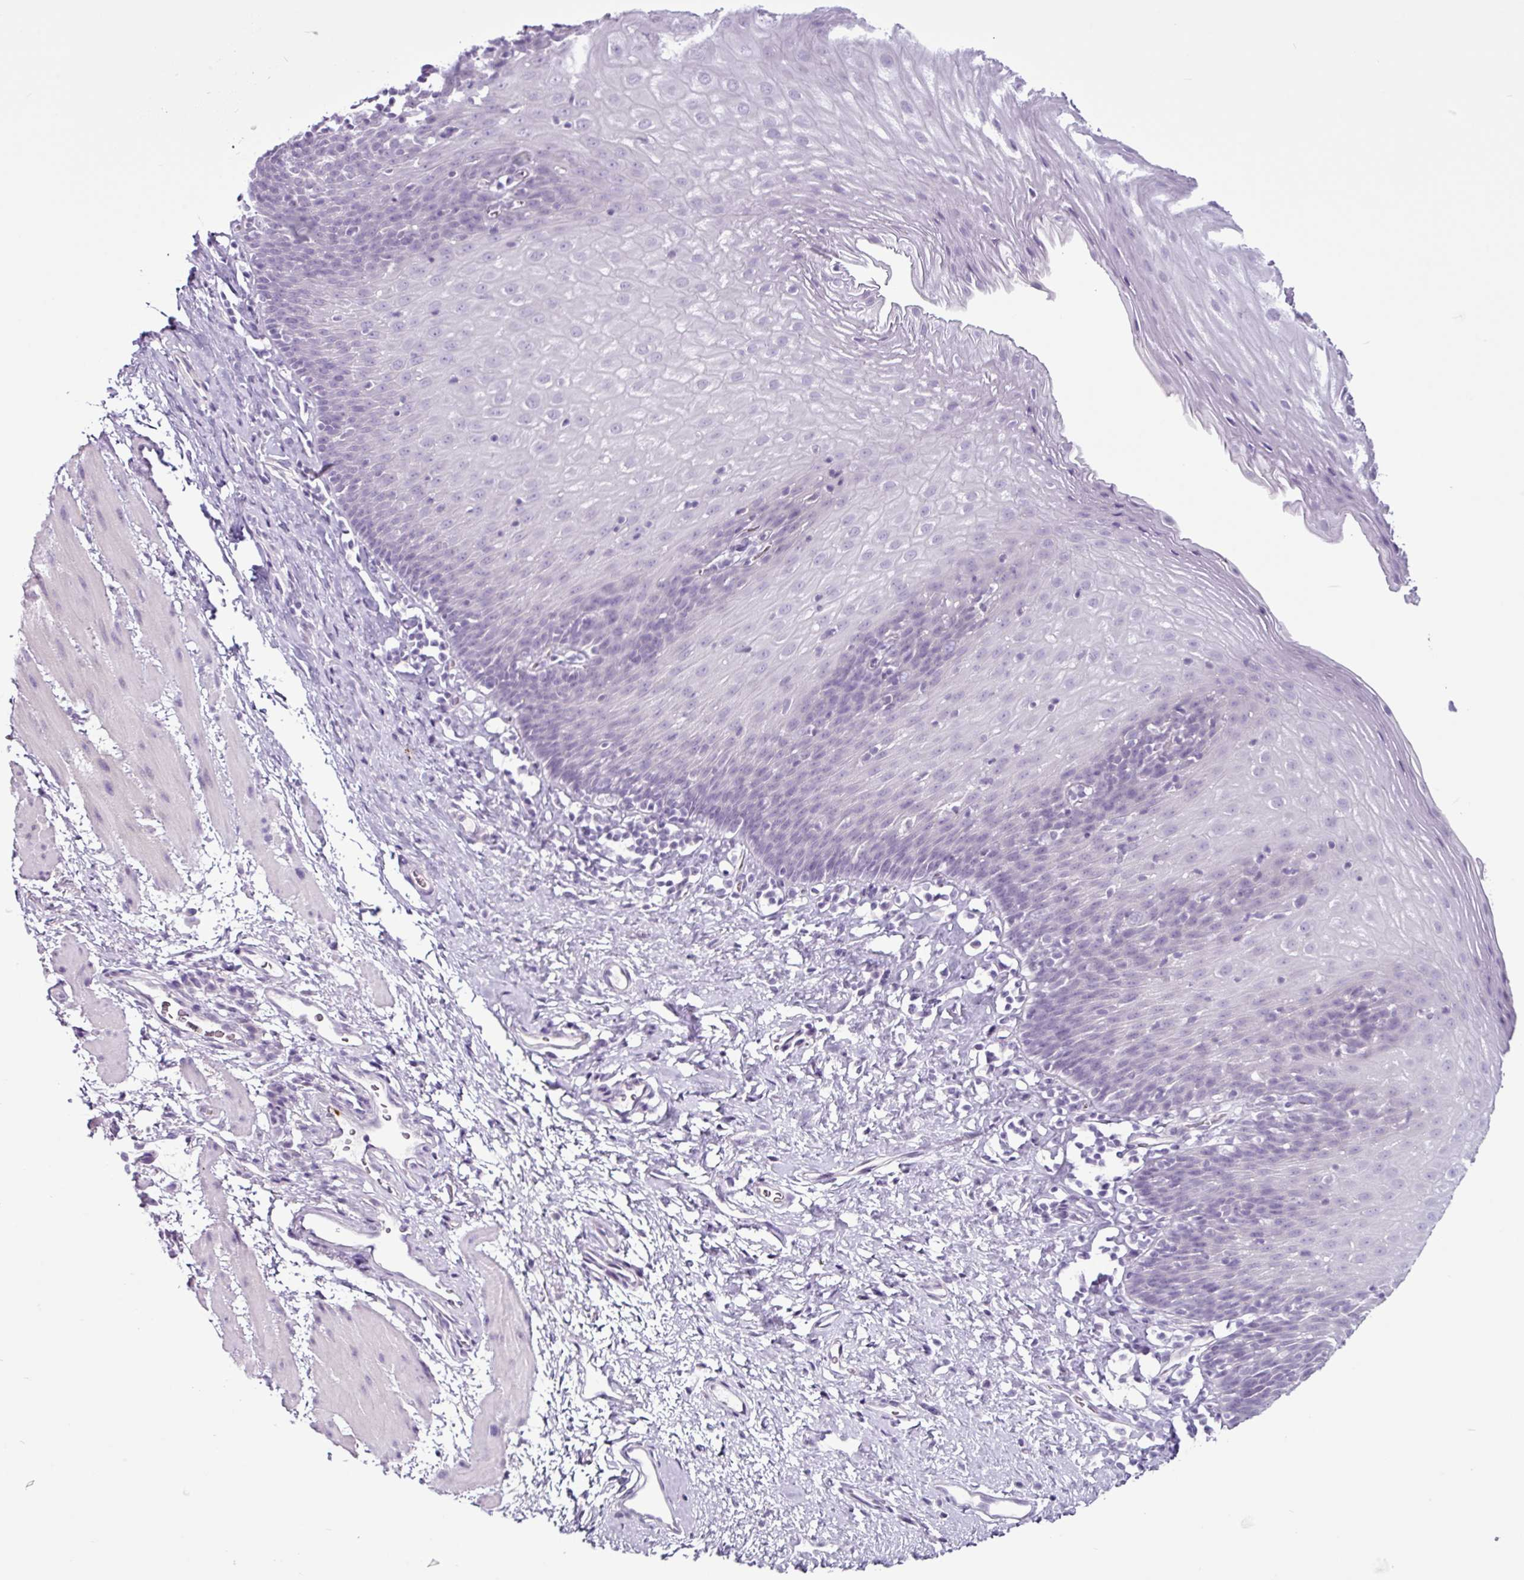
{"staining": {"intensity": "negative", "quantity": "none", "location": "none"}, "tissue": "esophagus", "cell_type": "Squamous epithelial cells", "image_type": "normal", "snomed": [{"axis": "morphology", "description": "Normal tissue, NOS"}, {"axis": "topography", "description": "Esophagus"}], "caption": "Protein analysis of benign esophagus reveals no significant expression in squamous epithelial cells. Brightfield microscopy of immunohistochemistry (IHC) stained with DAB (3,3'-diaminobenzidine) (brown) and hematoxylin (blue), captured at high magnification.", "gene": "TMEM178A", "patient": {"sex": "female", "age": 61}}